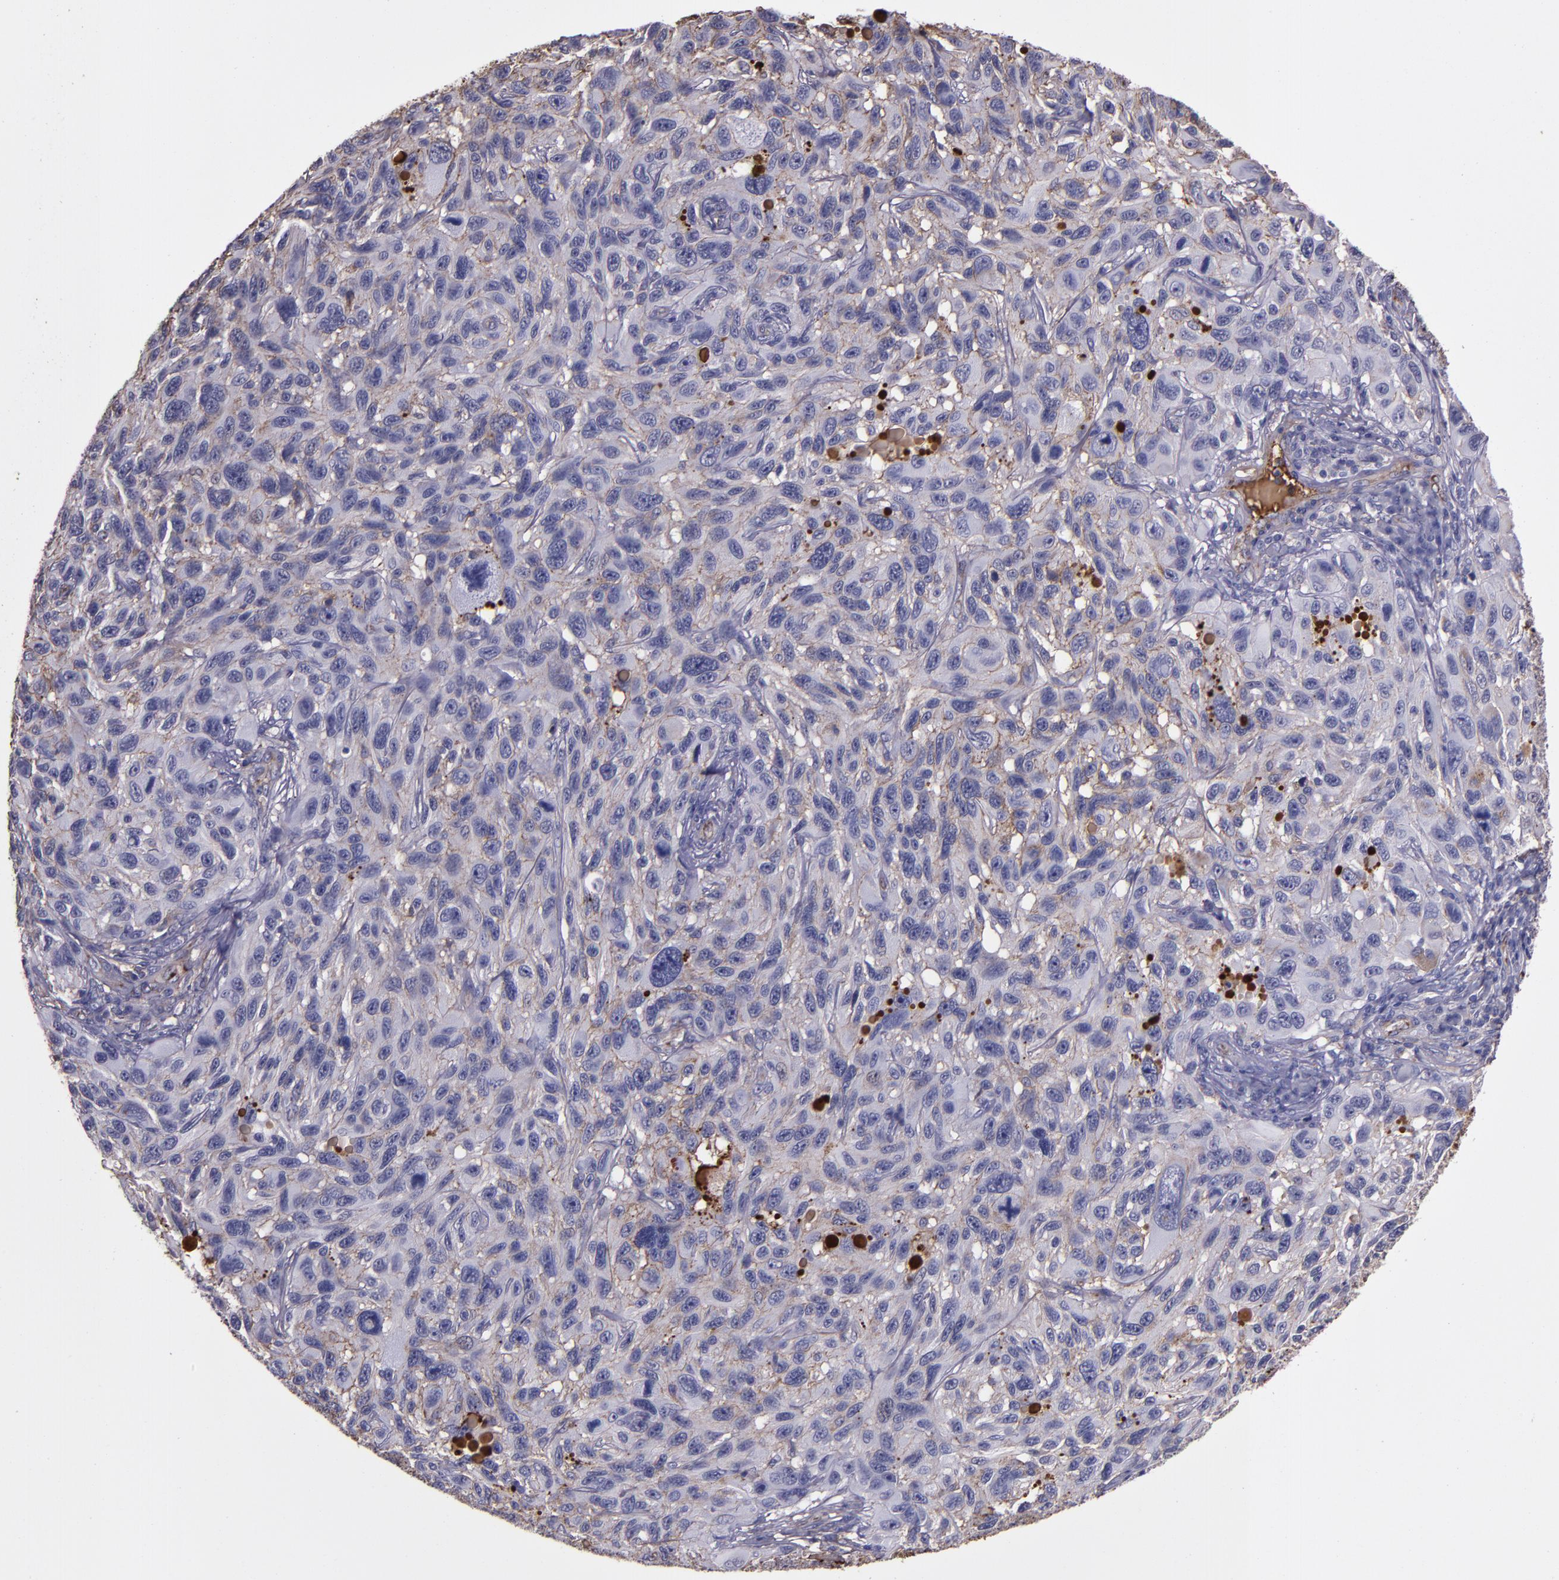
{"staining": {"intensity": "weak", "quantity": "<25%", "location": "cytoplasmic/membranous"}, "tissue": "melanoma", "cell_type": "Tumor cells", "image_type": "cancer", "snomed": [{"axis": "morphology", "description": "Malignant melanoma, NOS"}, {"axis": "topography", "description": "Skin"}], "caption": "Tumor cells show no significant protein positivity in malignant melanoma.", "gene": "A2M", "patient": {"sex": "male", "age": 53}}